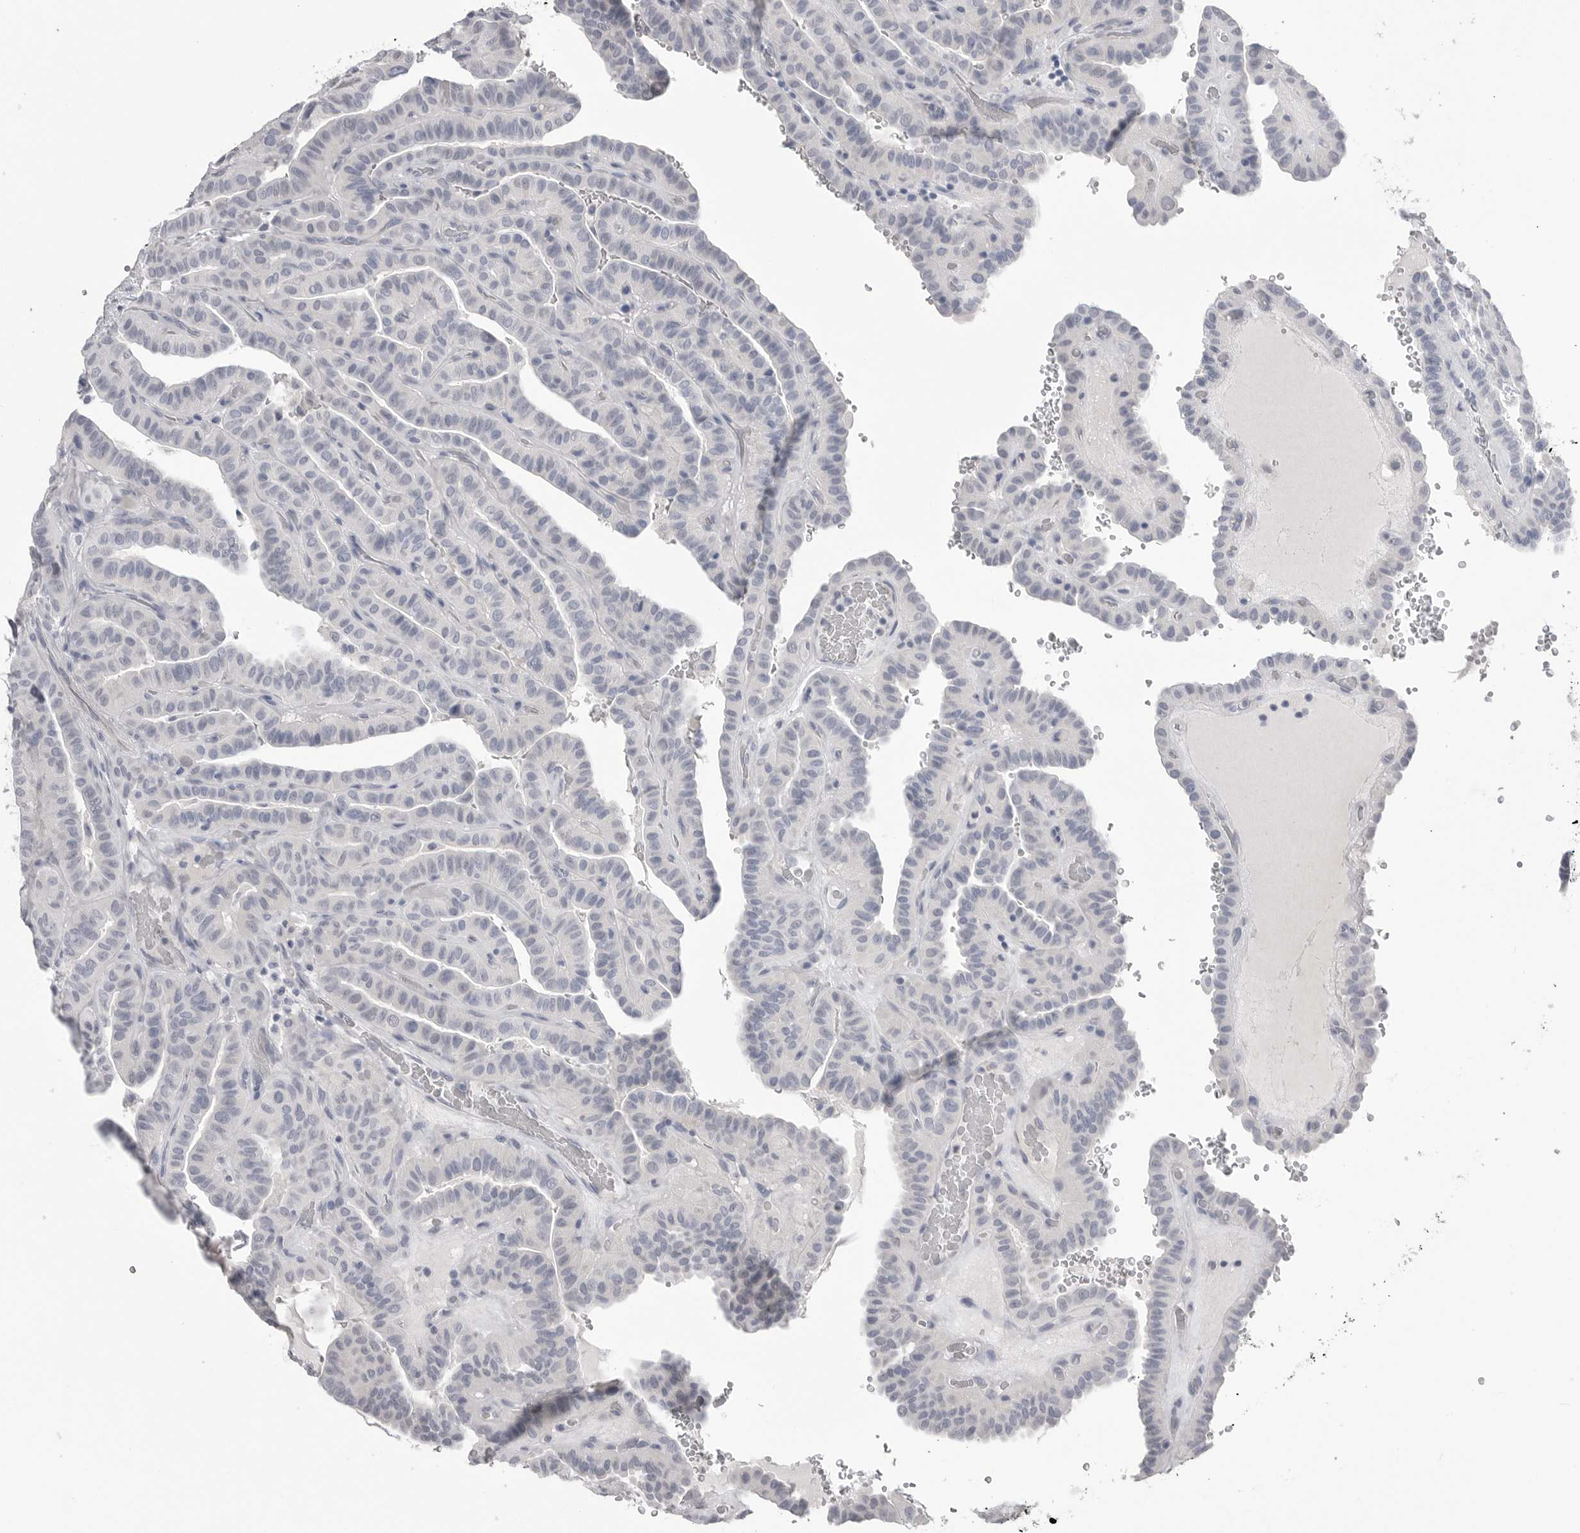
{"staining": {"intensity": "negative", "quantity": "none", "location": "none"}, "tissue": "thyroid cancer", "cell_type": "Tumor cells", "image_type": "cancer", "snomed": [{"axis": "morphology", "description": "Papillary adenocarcinoma, NOS"}, {"axis": "topography", "description": "Thyroid gland"}], "caption": "Tumor cells are negative for brown protein staining in papillary adenocarcinoma (thyroid).", "gene": "CPB1", "patient": {"sex": "male", "age": 77}}